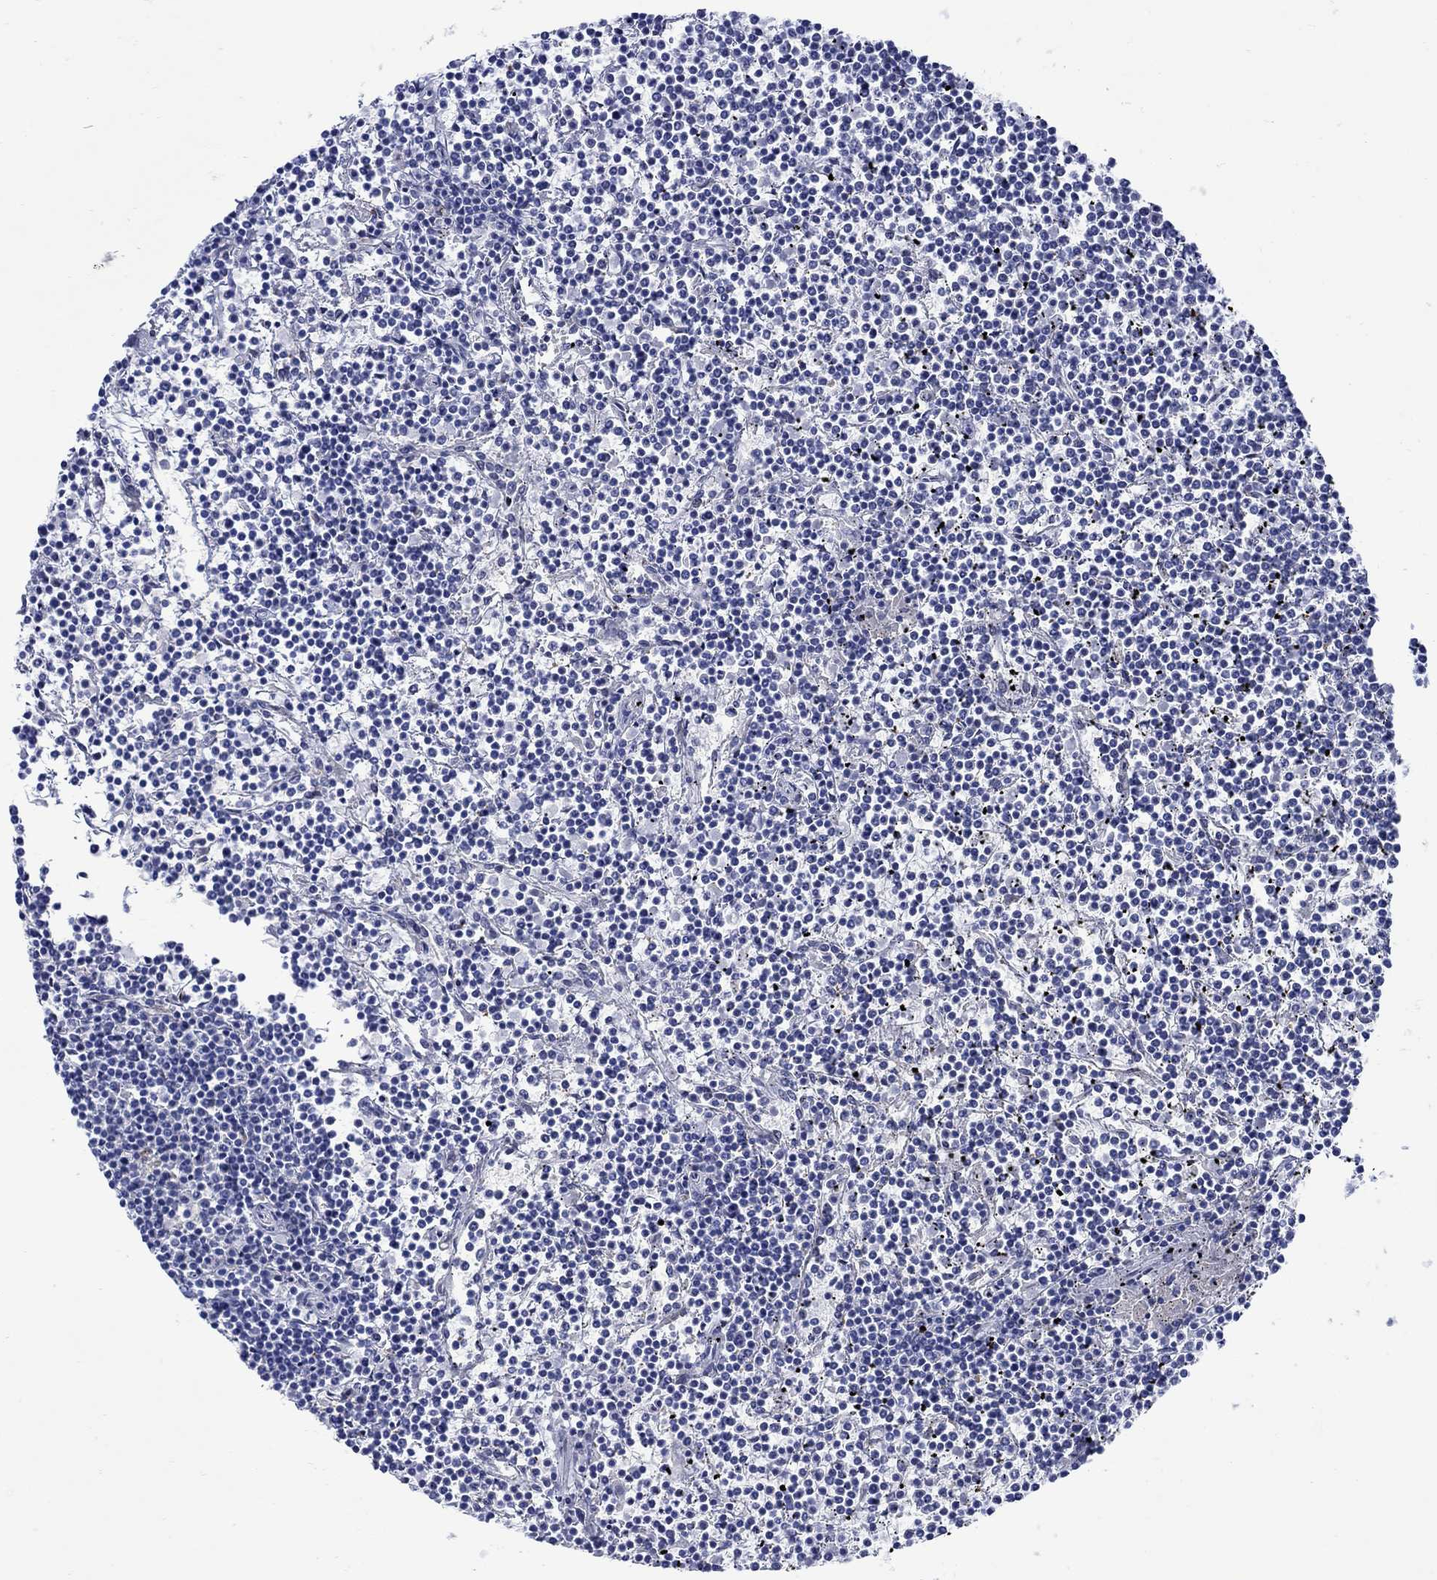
{"staining": {"intensity": "negative", "quantity": "none", "location": "none"}, "tissue": "lymphoma", "cell_type": "Tumor cells", "image_type": "cancer", "snomed": [{"axis": "morphology", "description": "Malignant lymphoma, non-Hodgkin's type, Low grade"}, {"axis": "topography", "description": "Spleen"}], "caption": "Tumor cells show no significant expression in low-grade malignant lymphoma, non-Hodgkin's type.", "gene": "KSR2", "patient": {"sex": "female", "age": 19}}